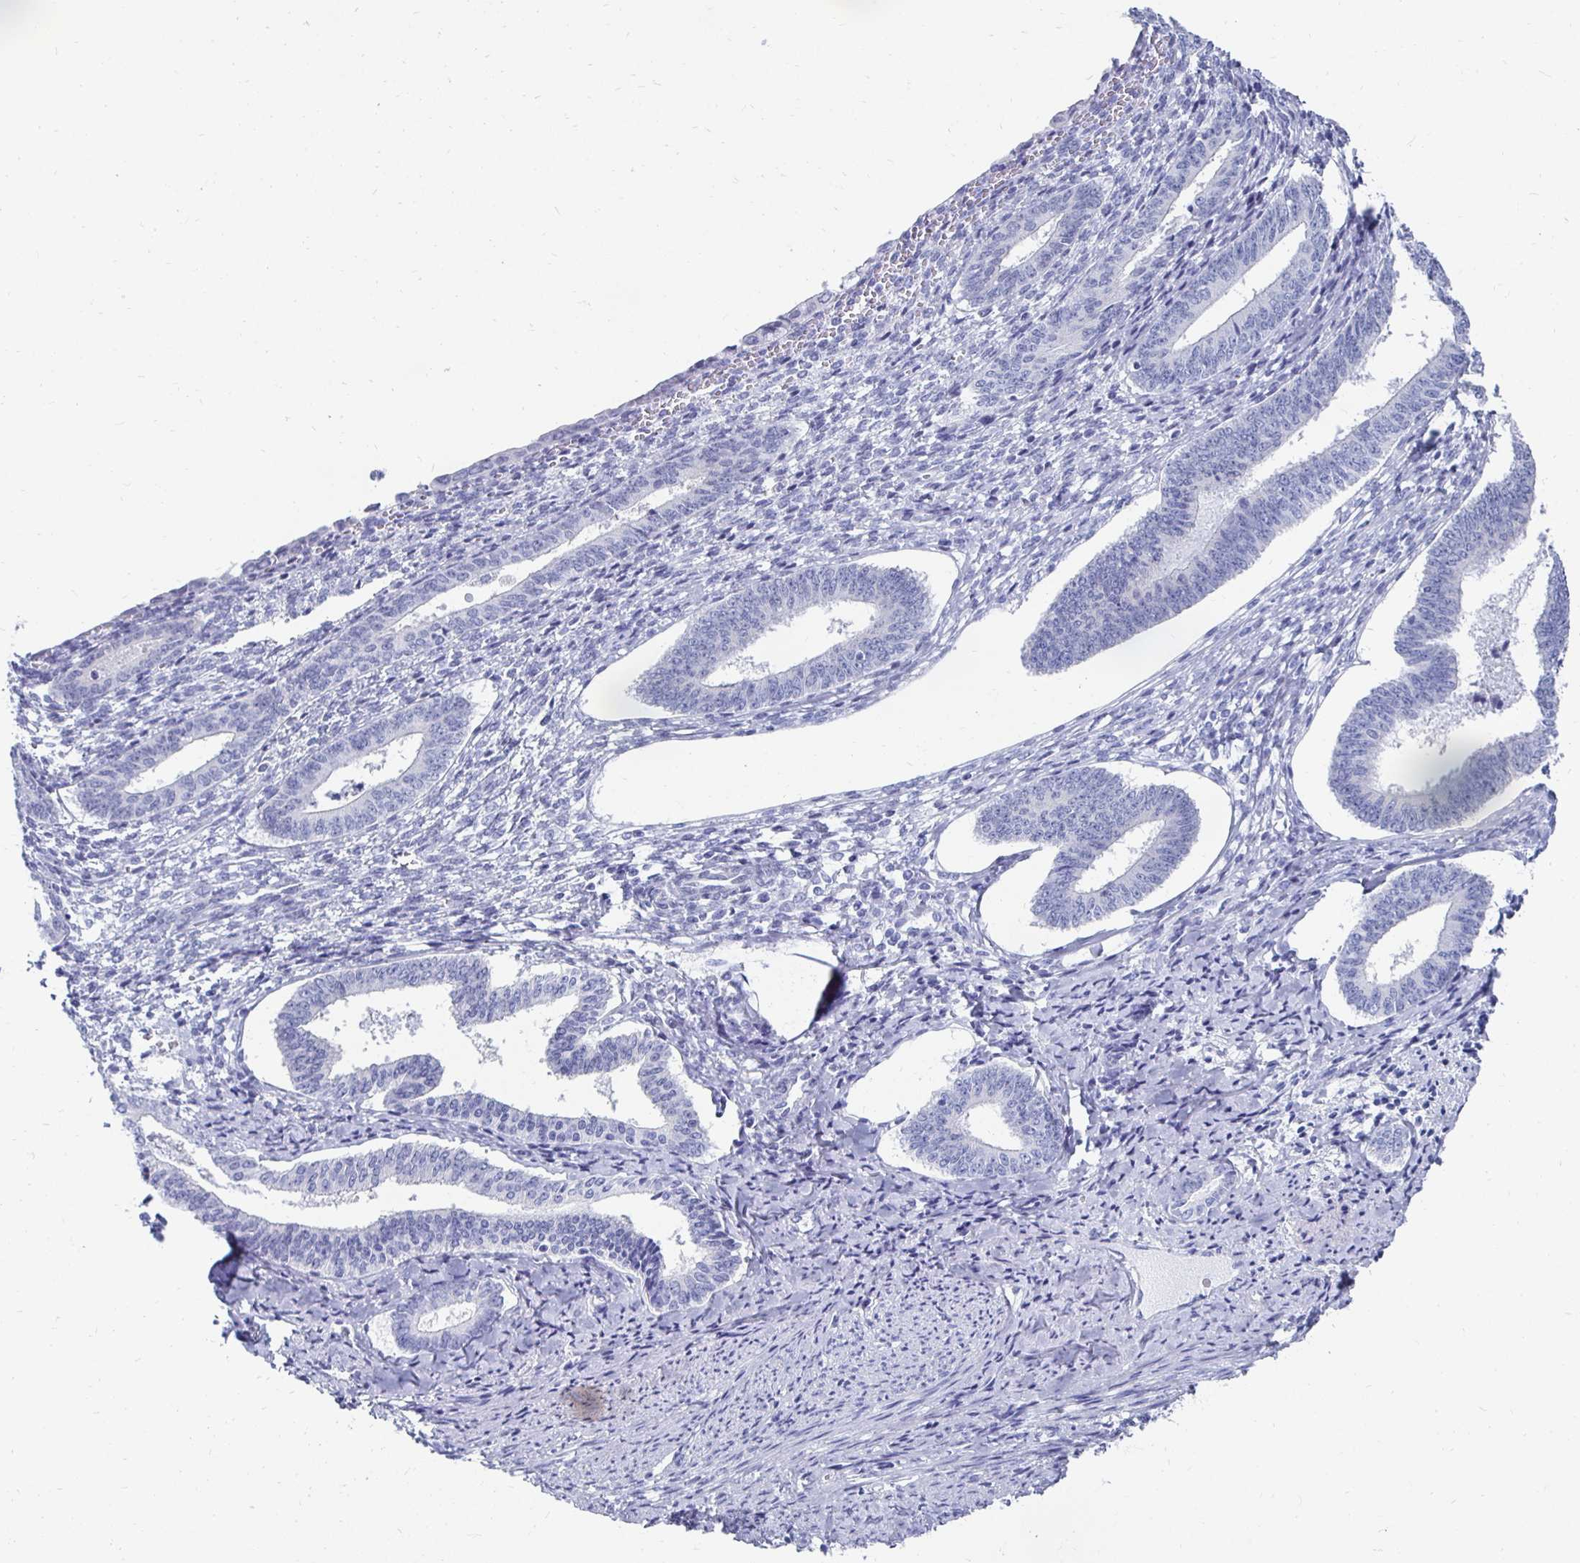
{"staining": {"intensity": "negative", "quantity": "none", "location": "none"}, "tissue": "cervical cancer", "cell_type": "Tumor cells", "image_type": "cancer", "snomed": [{"axis": "morphology", "description": "Squamous cell carcinoma, NOS"}, {"axis": "topography", "description": "Cervix"}], "caption": "Immunohistochemistry micrograph of neoplastic tissue: cervical squamous cell carcinoma stained with DAB (3,3'-diaminobenzidine) displays no significant protein positivity in tumor cells.", "gene": "SYCP3", "patient": {"sex": "female", "age": 59}}